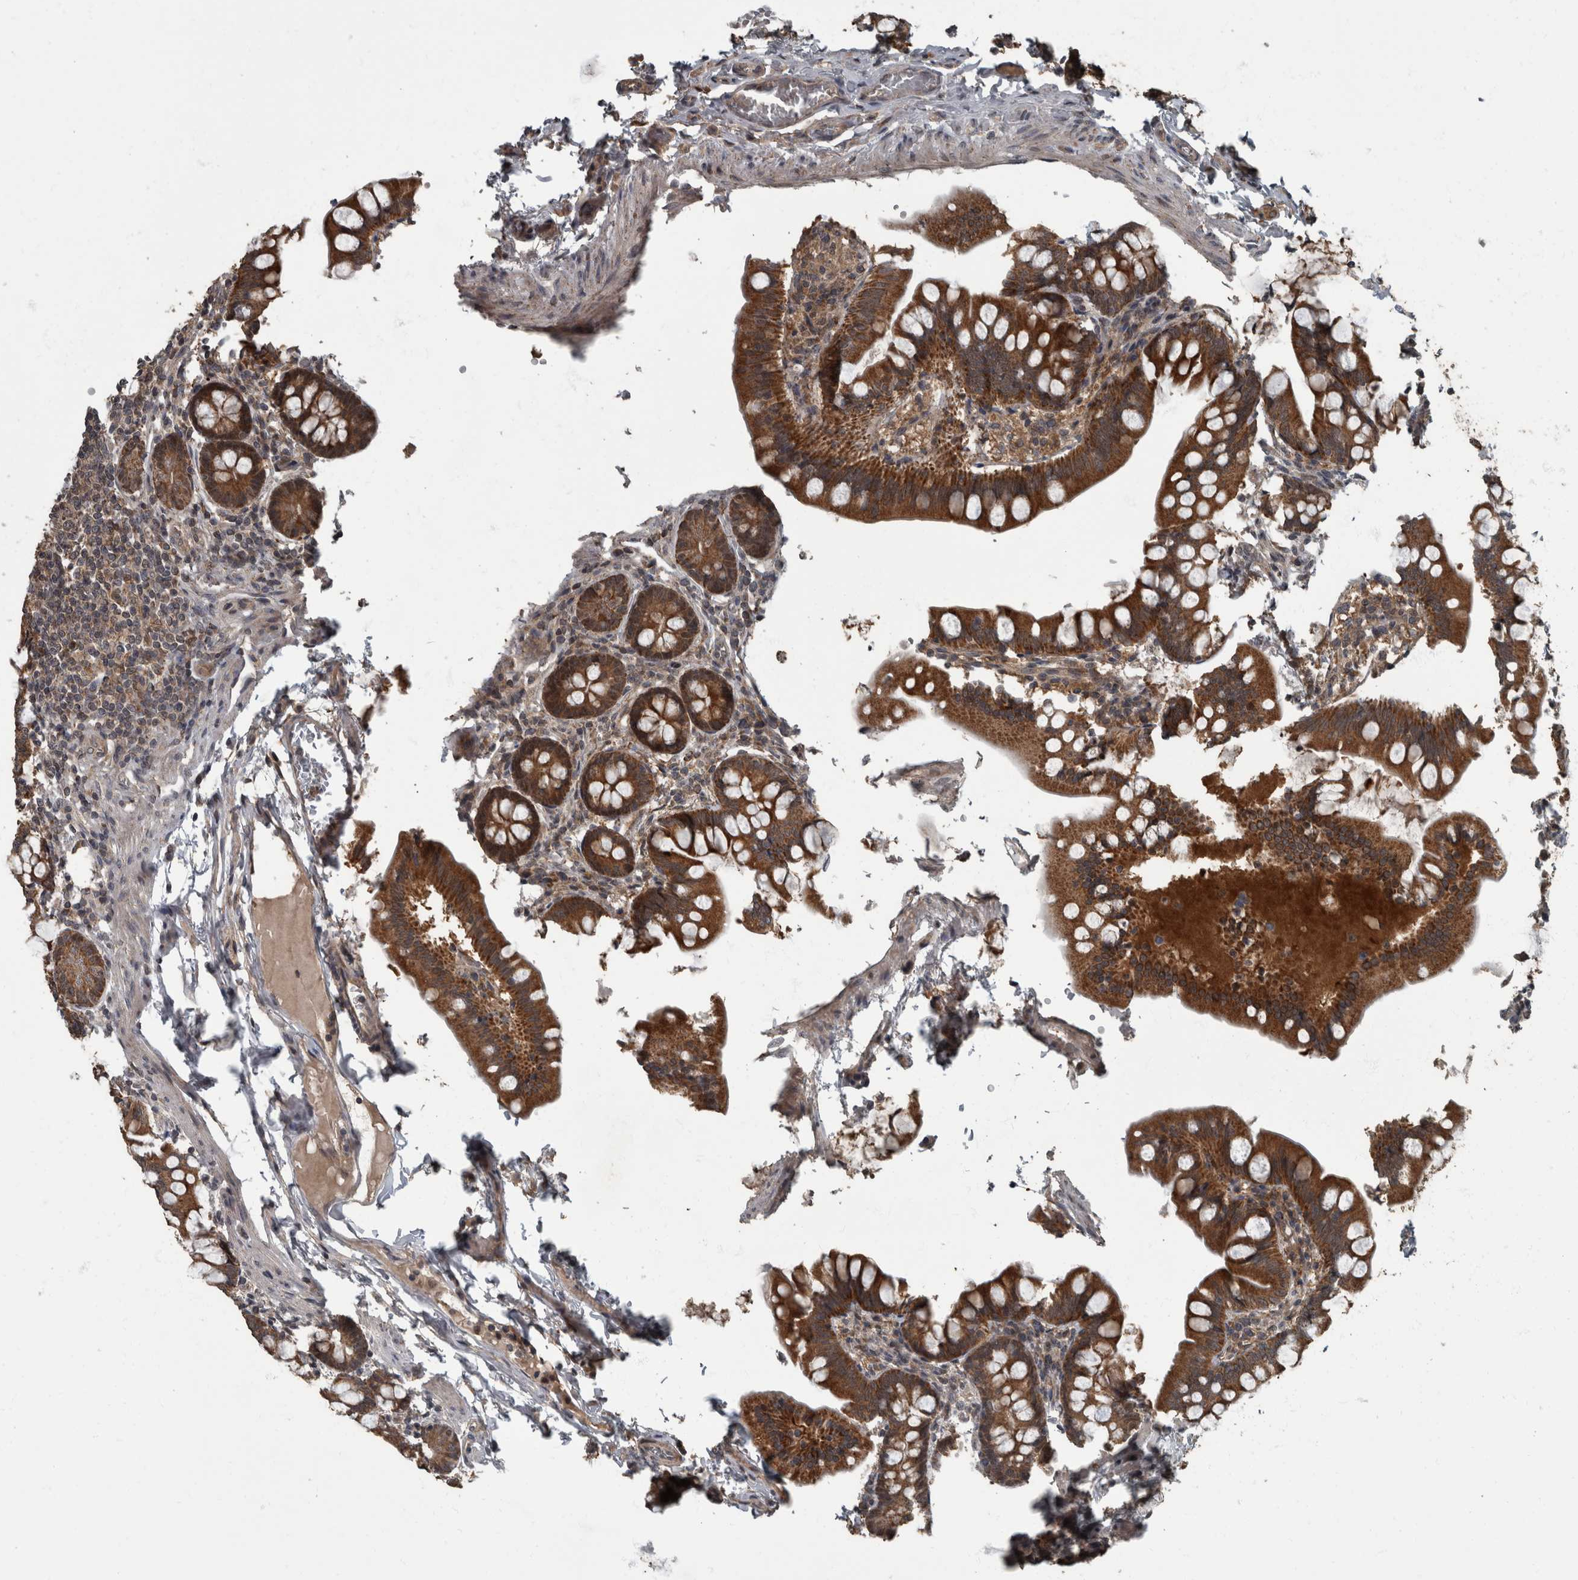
{"staining": {"intensity": "strong", "quantity": ">75%", "location": "cytoplasmic/membranous"}, "tissue": "small intestine", "cell_type": "Glandular cells", "image_type": "normal", "snomed": [{"axis": "morphology", "description": "Normal tissue, NOS"}, {"axis": "topography", "description": "Small intestine"}], "caption": "Small intestine was stained to show a protein in brown. There is high levels of strong cytoplasmic/membranous staining in approximately >75% of glandular cells.", "gene": "RABGGTB", "patient": {"sex": "male", "age": 7}}